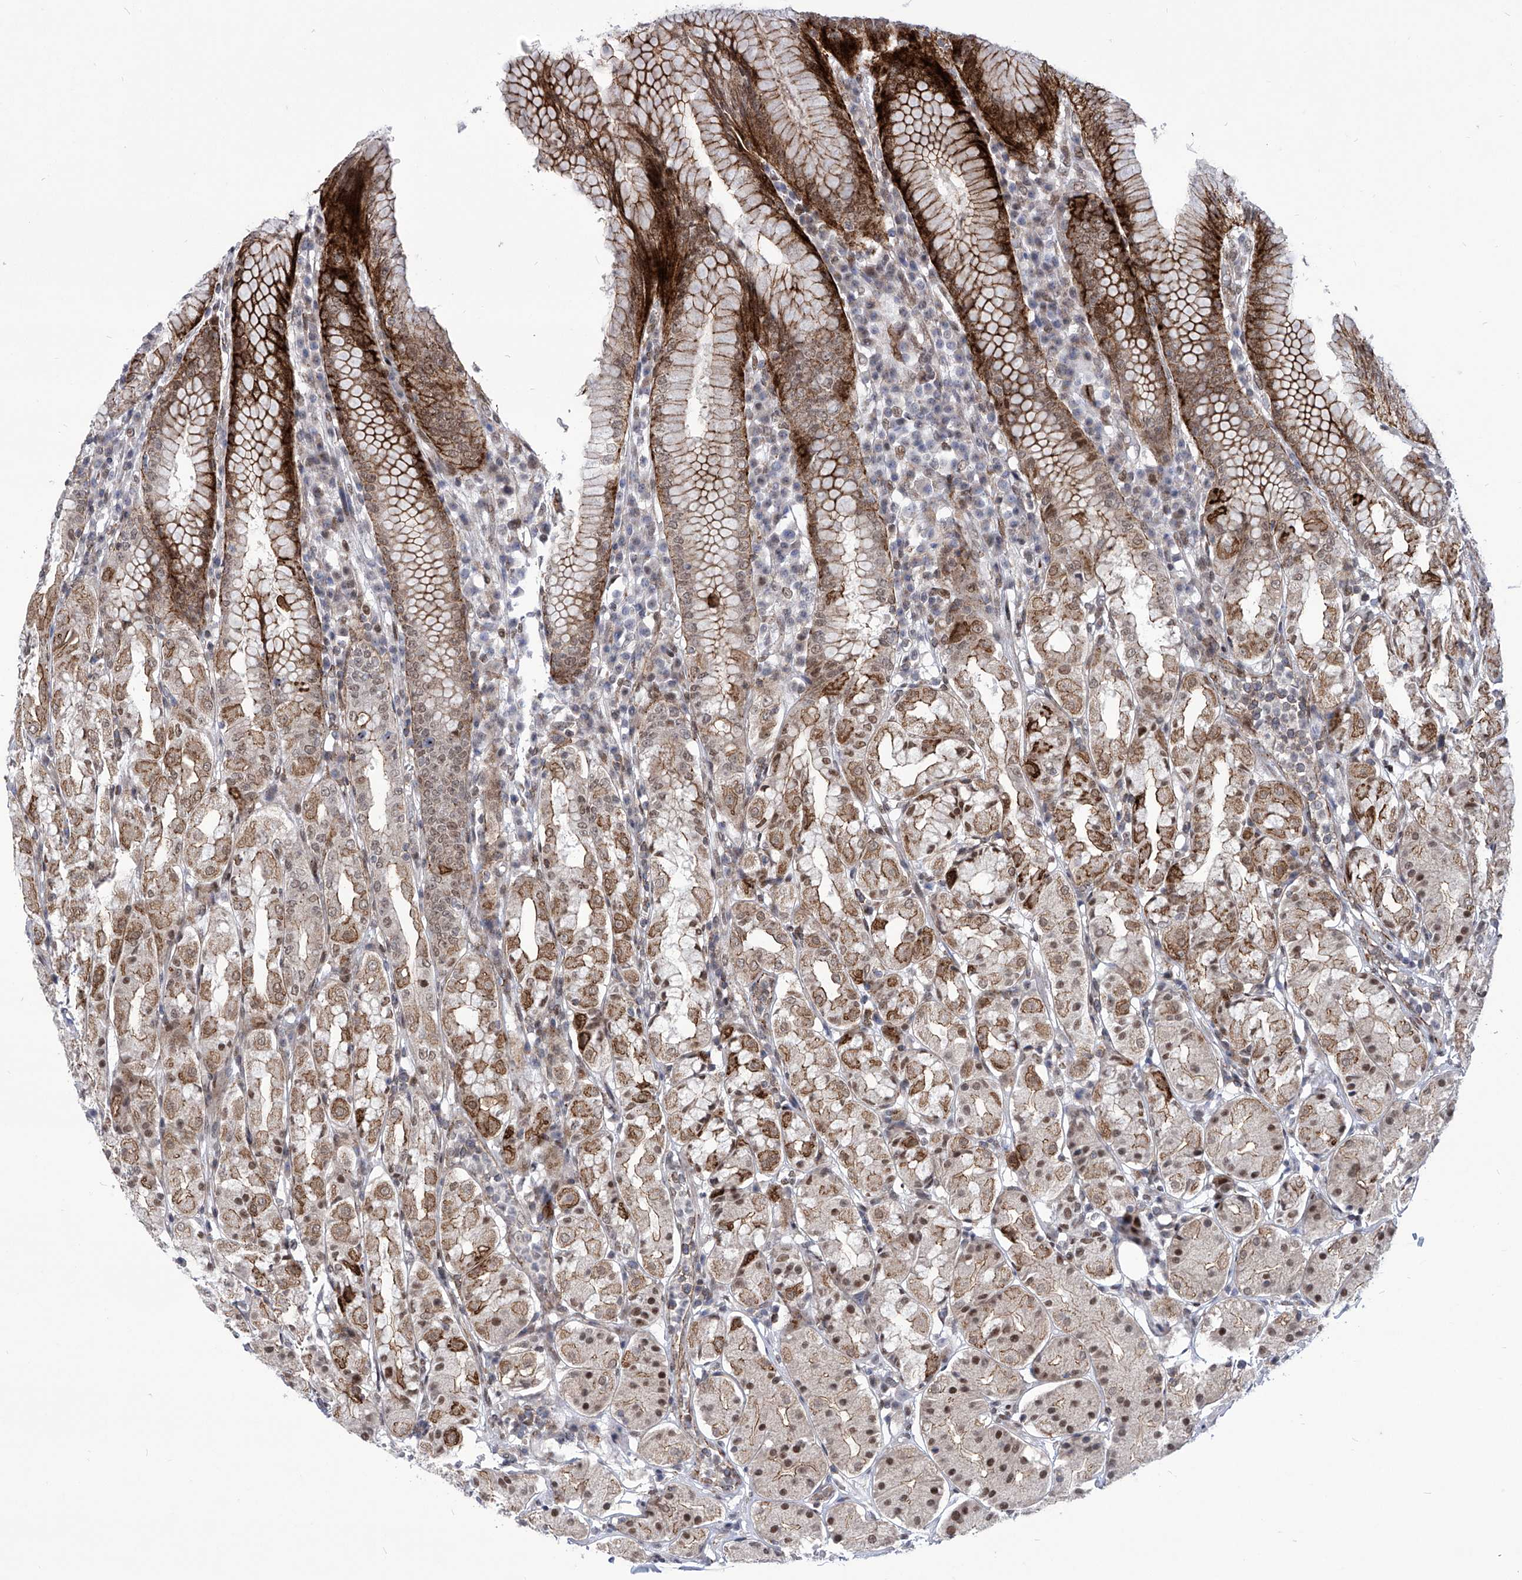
{"staining": {"intensity": "strong", "quantity": "25%-75%", "location": "cytoplasmic/membranous,nuclear"}, "tissue": "stomach", "cell_type": "Glandular cells", "image_type": "normal", "snomed": [{"axis": "morphology", "description": "Normal tissue, NOS"}, {"axis": "topography", "description": "Stomach"}, {"axis": "topography", "description": "Stomach, lower"}], "caption": "Brown immunohistochemical staining in benign human stomach displays strong cytoplasmic/membranous,nuclear staining in about 25%-75% of glandular cells.", "gene": "CEP290", "patient": {"sex": "female", "age": 56}}